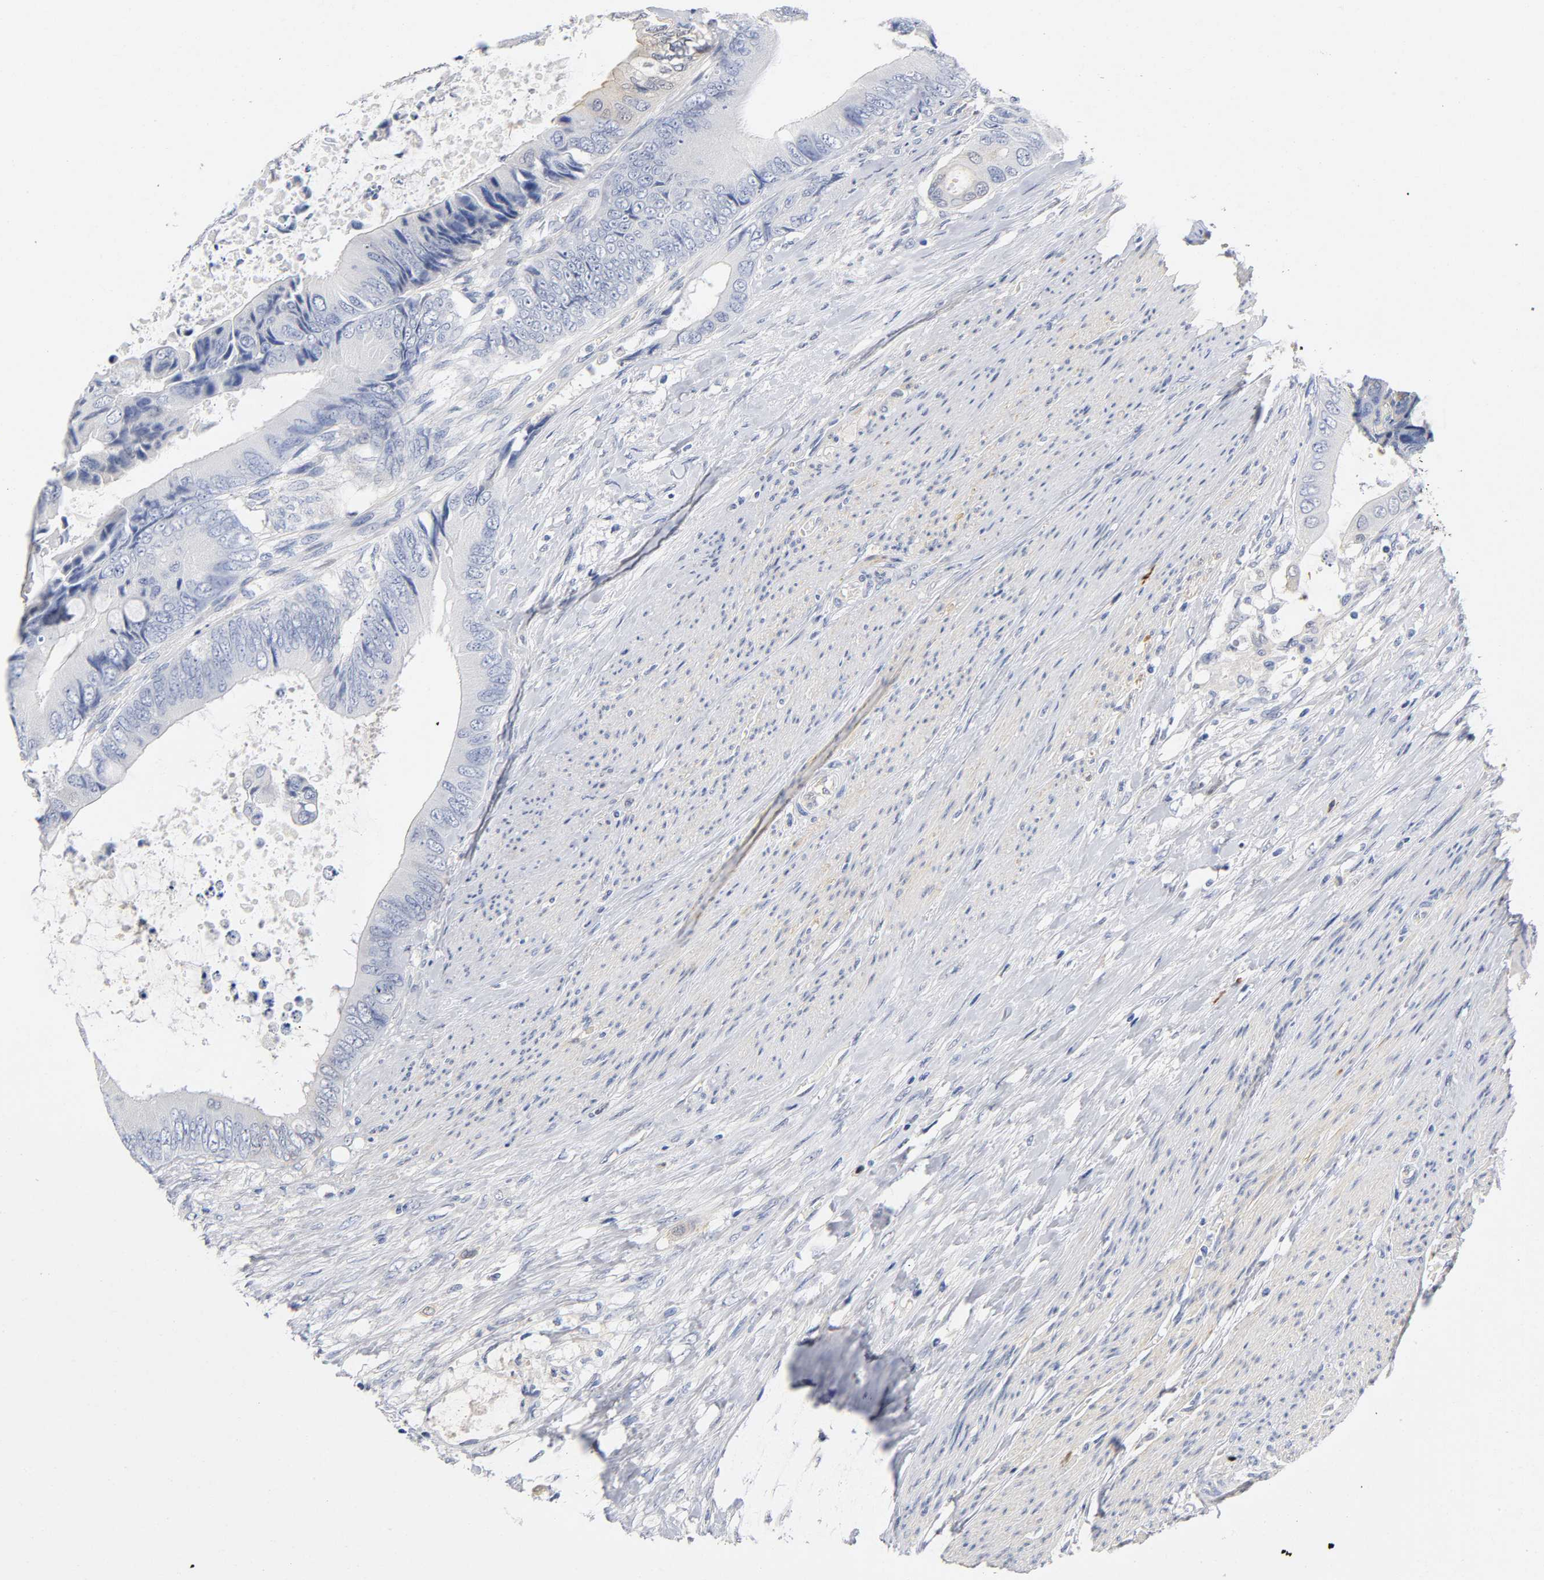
{"staining": {"intensity": "weak", "quantity": "<25%", "location": "cytoplasmic/membranous"}, "tissue": "colorectal cancer", "cell_type": "Tumor cells", "image_type": "cancer", "snomed": [{"axis": "morphology", "description": "Adenocarcinoma, NOS"}, {"axis": "topography", "description": "Rectum"}], "caption": "Tumor cells show no significant positivity in colorectal cancer.", "gene": "TNC", "patient": {"sex": "female", "age": 77}}